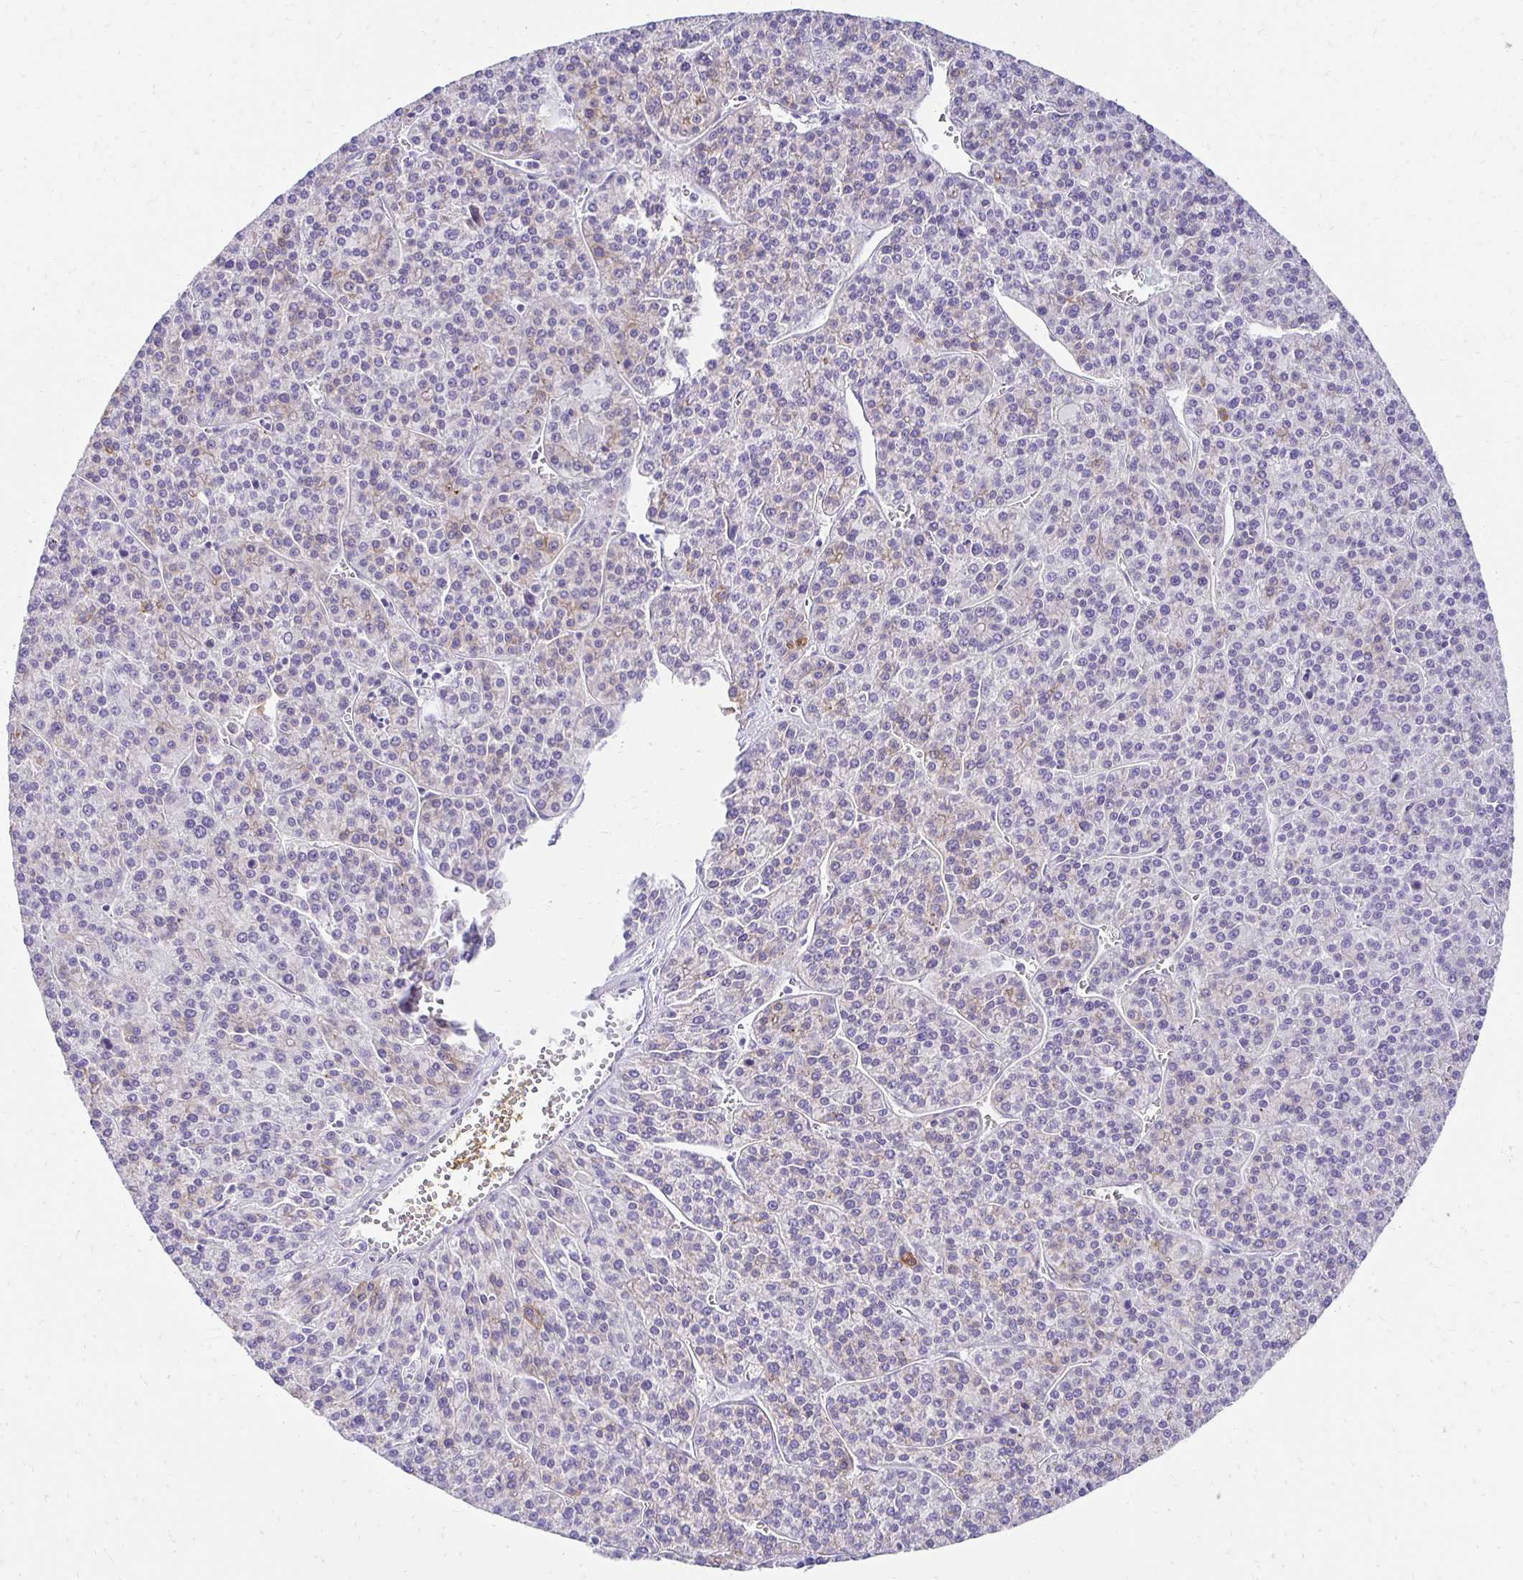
{"staining": {"intensity": "moderate", "quantity": "25%-75%", "location": "cytoplasmic/membranous"}, "tissue": "liver cancer", "cell_type": "Tumor cells", "image_type": "cancer", "snomed": [{"axis": "morphology", "description": "Carcinoma, Hepatocellular, NOS"}, {"axis": "topography", "description": "Liver"}], "caption": "High-power microscopy captured an immunohistochemistry photomicrograph of liver cancer, revealing moderate cytoplasmic/membranous expression in approximately 25%-75% of tumor cells.", "gene": "C1QTNF2", "patient": {"sex": "female", "age": 58}}